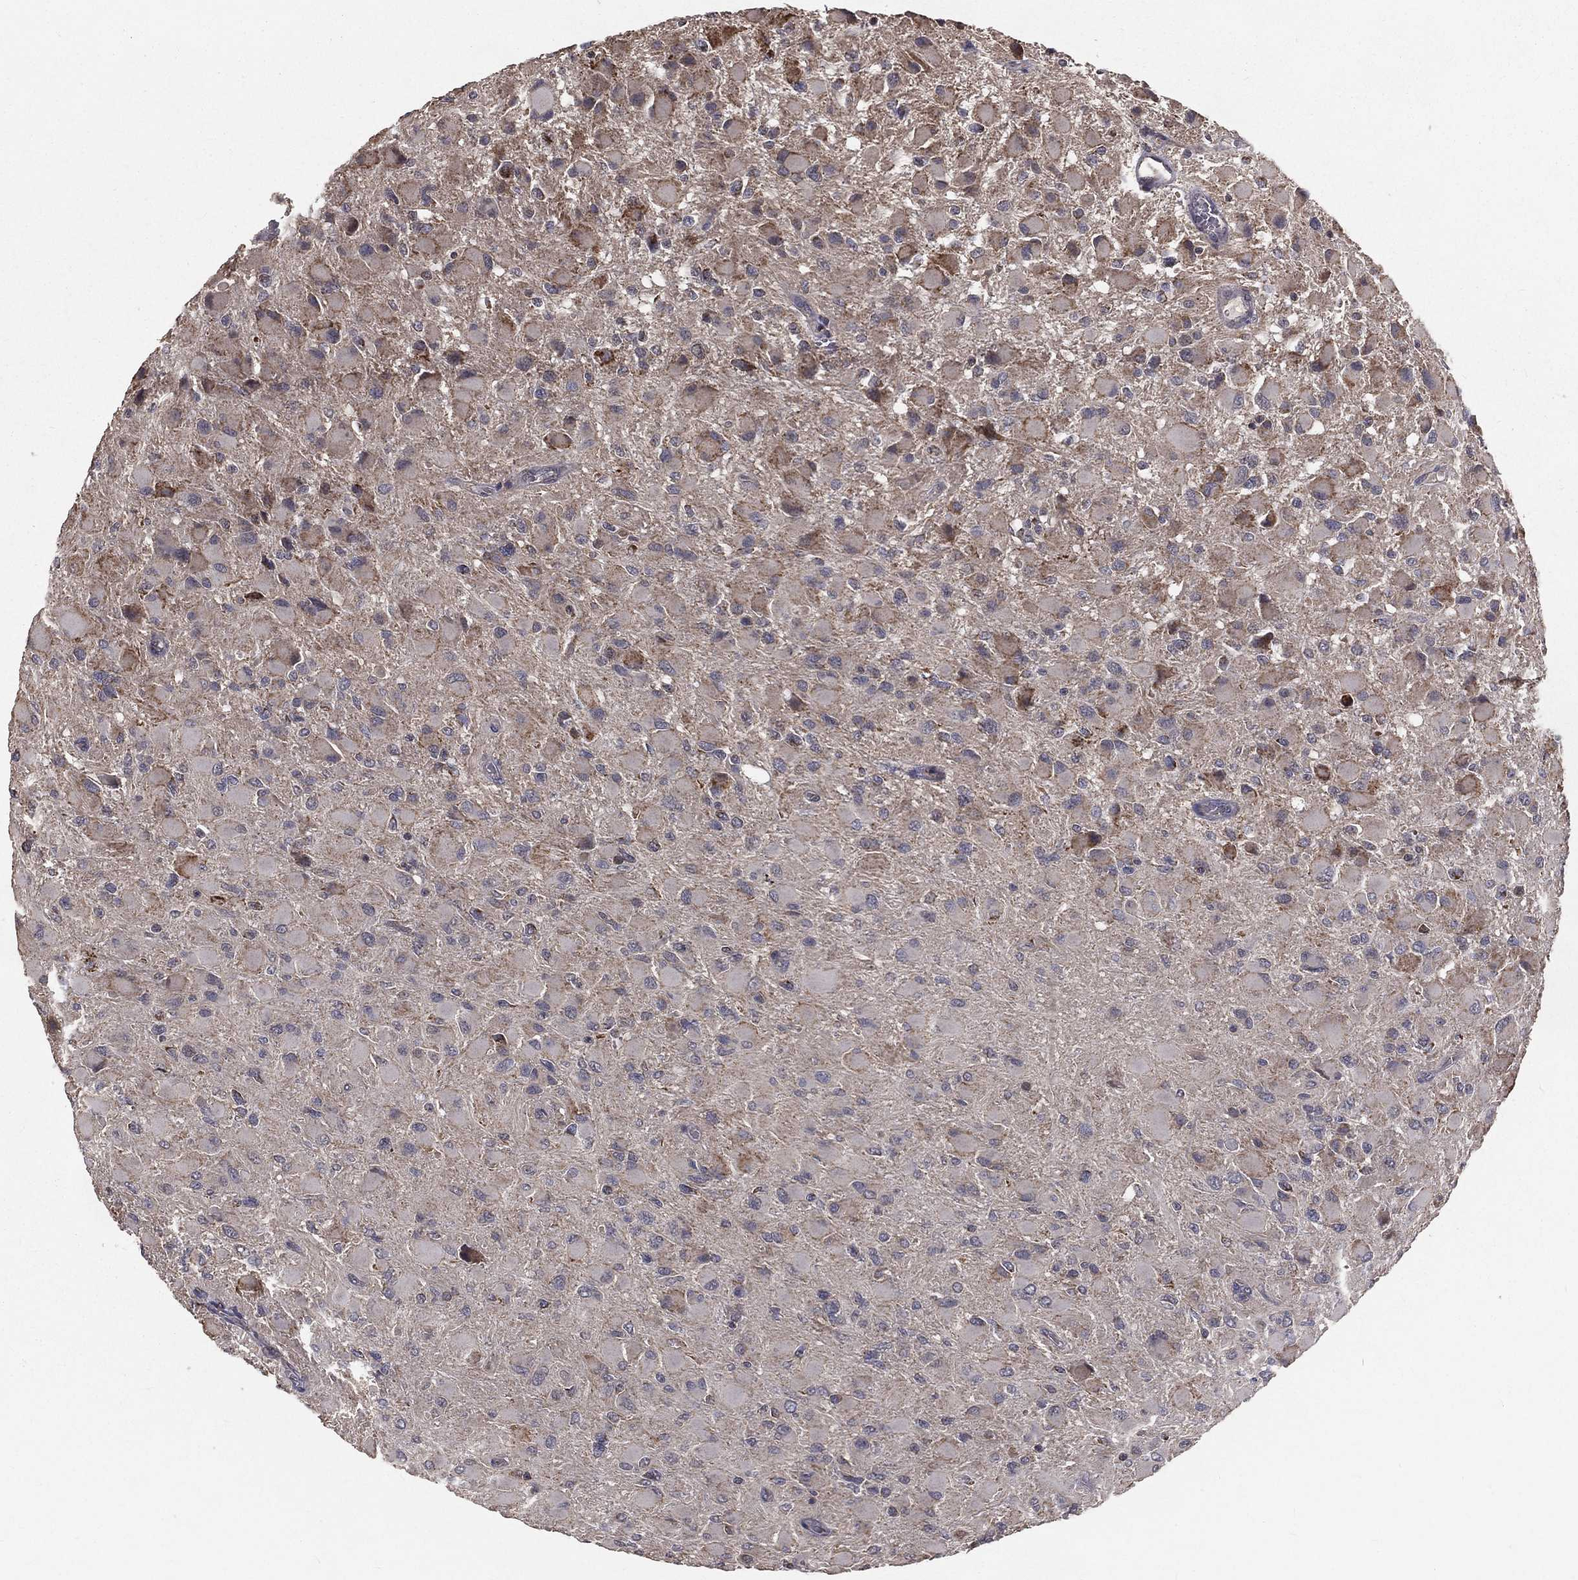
{"staining": {"intensity": "moderate", "quantity": "<25%", "location": "cytoplasmic/membranous"}, "tissue": "glioma", "cell_type": "Tumor cells", "image_type": "cancer", "snomed": [{"axis": "morphology", "description": "Glioma, malignant, High grade"}, {"axis": "topography", "description": "Cerebral cortex"}], "caption": "Protein analysis of high-grade glioma (malignant) tissue demonstrates moderate cytoplasmic/membranous expression in approximately <25% of tumor cells. (brown staining indicates protein expression, while blue staining denotes nuclei).", "gene": "MRPL46", "patient": {"sex": "female", "age": 36}}